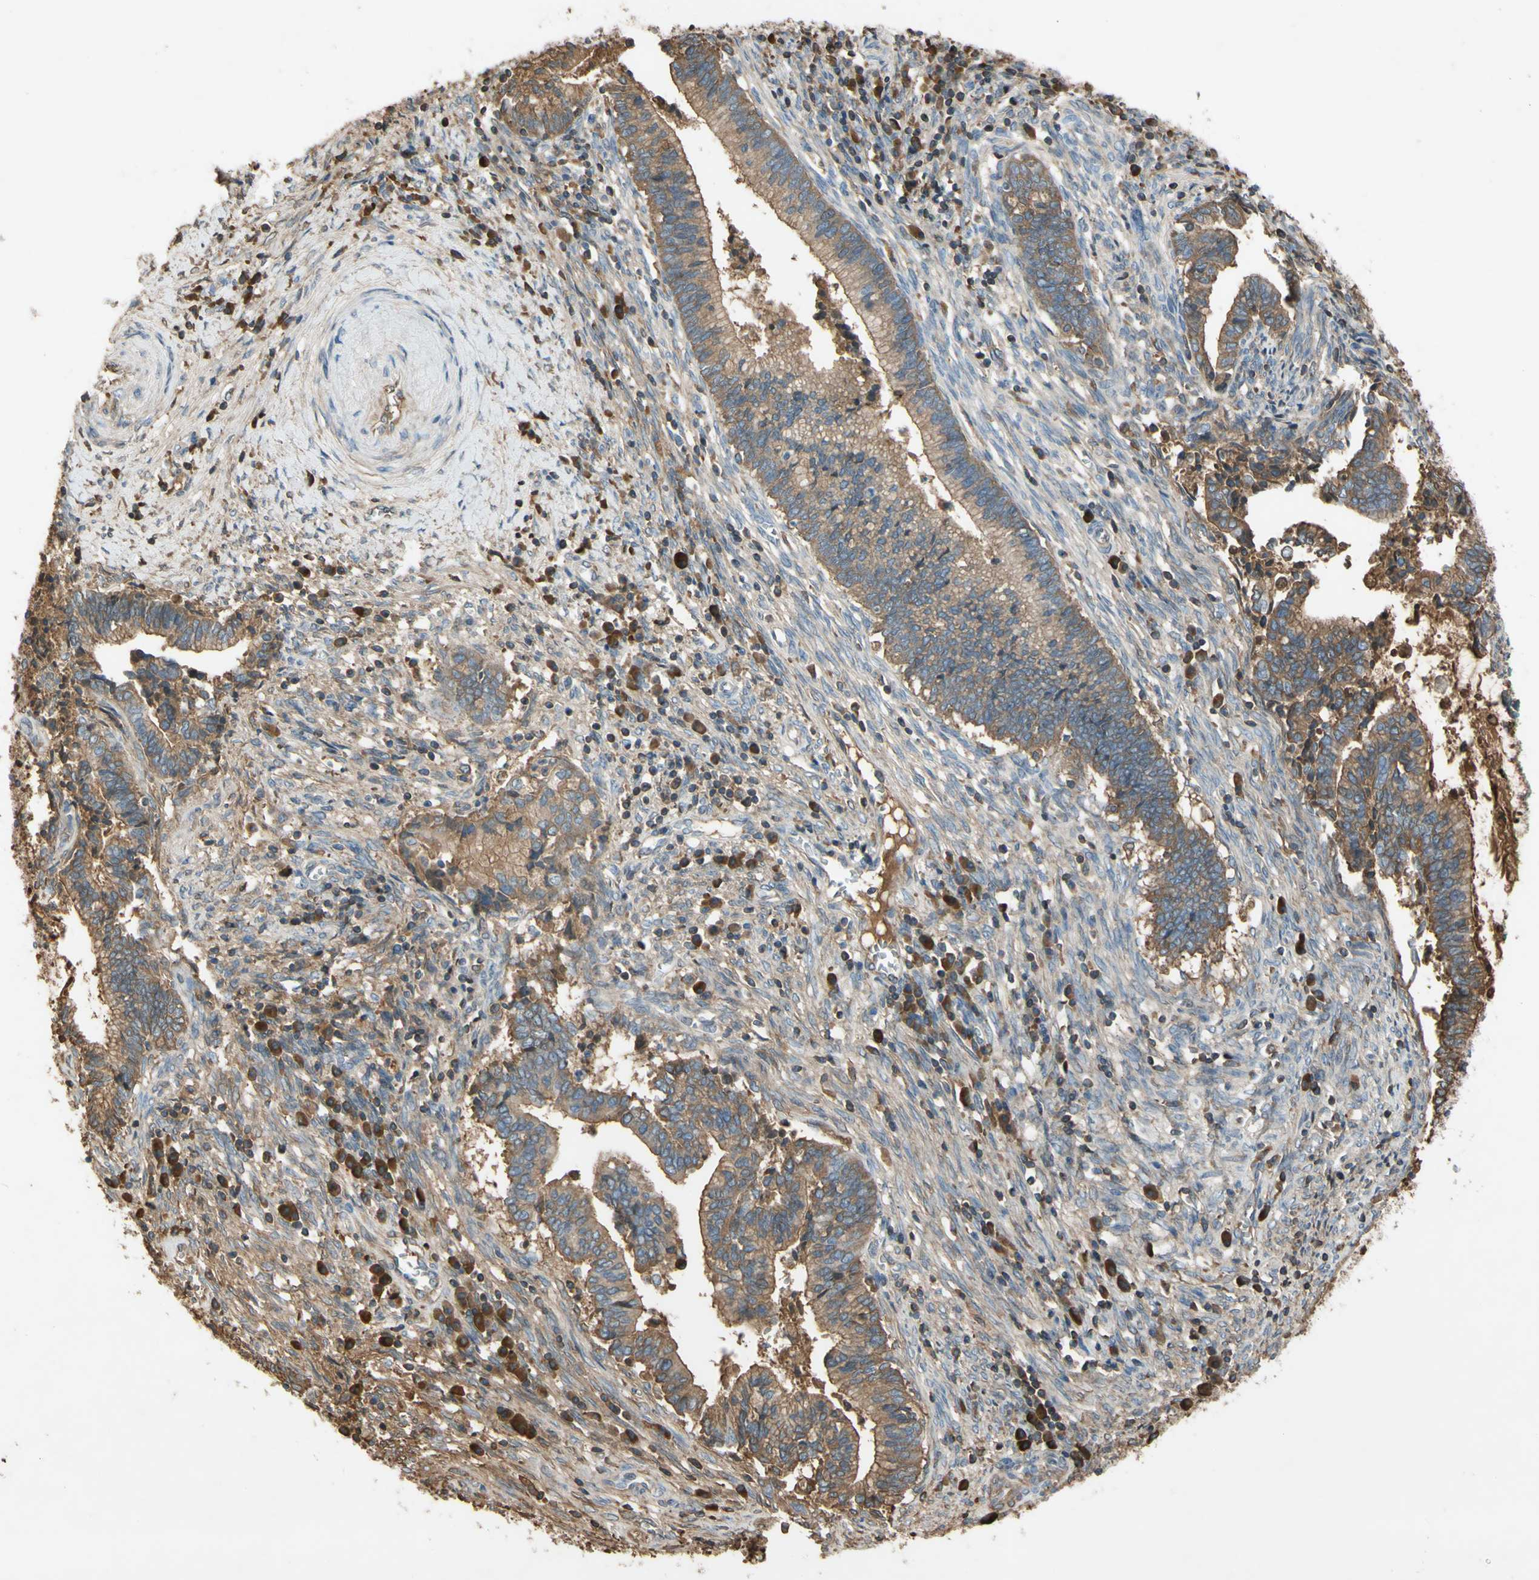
{"staining": {"intensity": "moderate", "quantity": "25%-75%", "location": "cytoplasmic/membranous"}, "tissue": "cervical cancer", "cell_type": "Tumor cells", "image_type": "cancer", "snomed": [{"axis": "morphology", "description": "Adenocarcinoma, NOS"}, {"axis": "topography", "description": "Cervix"}], "caption": "A medium amount of moderate cytoplasmic/membranous expression is identified in about 25%-75% of tumor cells in cervical adenocarcinoma tissue.", "gene": "TIMP2", "patient": {"sex": "female", "age": 44}}